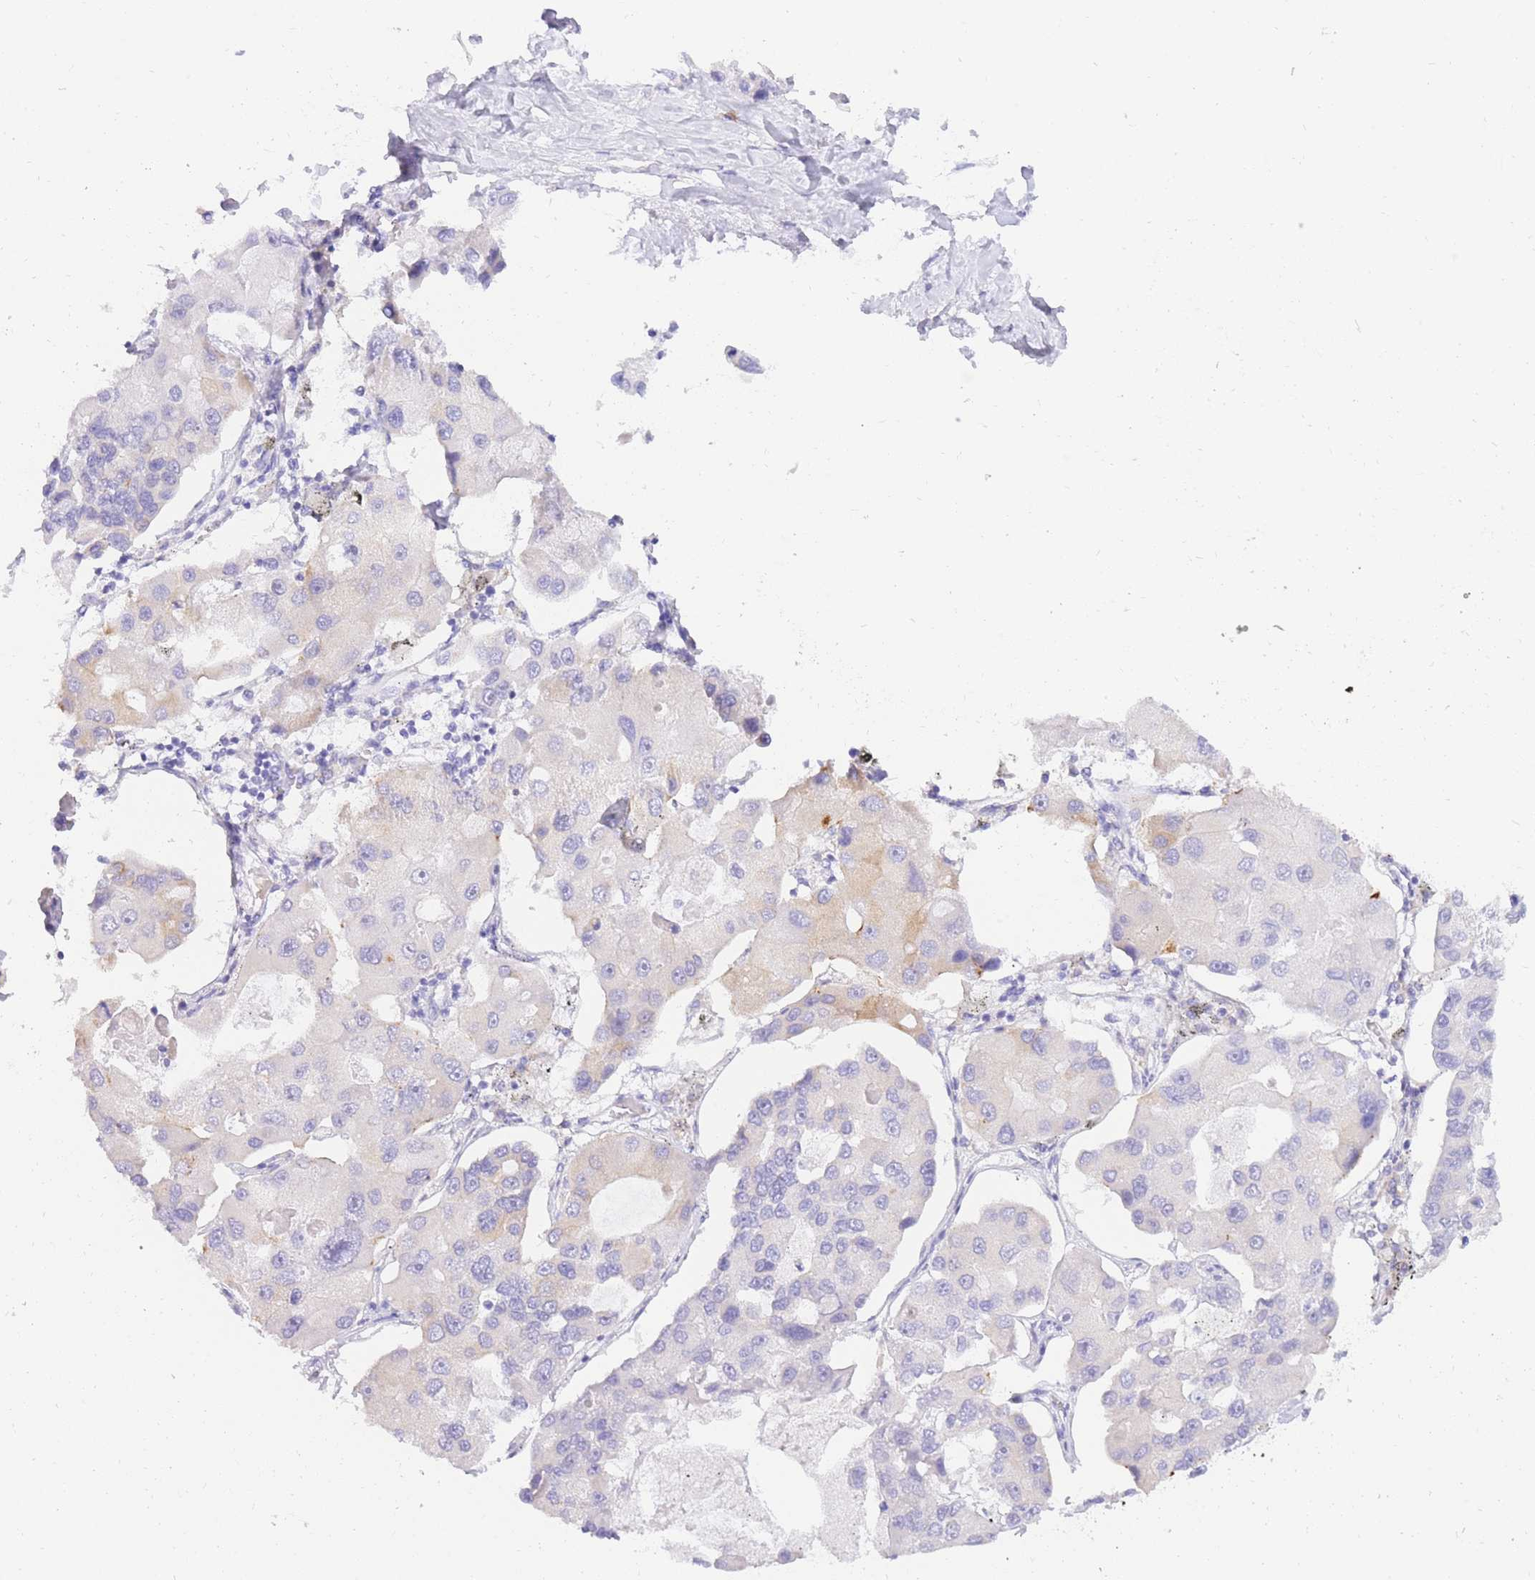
{"staining": {"intensity": "negative", "quantity": "none", "location": "none"}, "tissue": "lung cancer", "cell_type": "Tumor cells", "image_type": "cancer", "snomed": [{"axis": "morphology", "description": "Adenocarcinoma, NOS"}, {"axis": "topography", "description": "Lung"}], "caption": "The image exhibits no staining of tumor cells in lung cancer.", "gene": "SSUH2", "patient": {"sex": "female", "age": 54}}